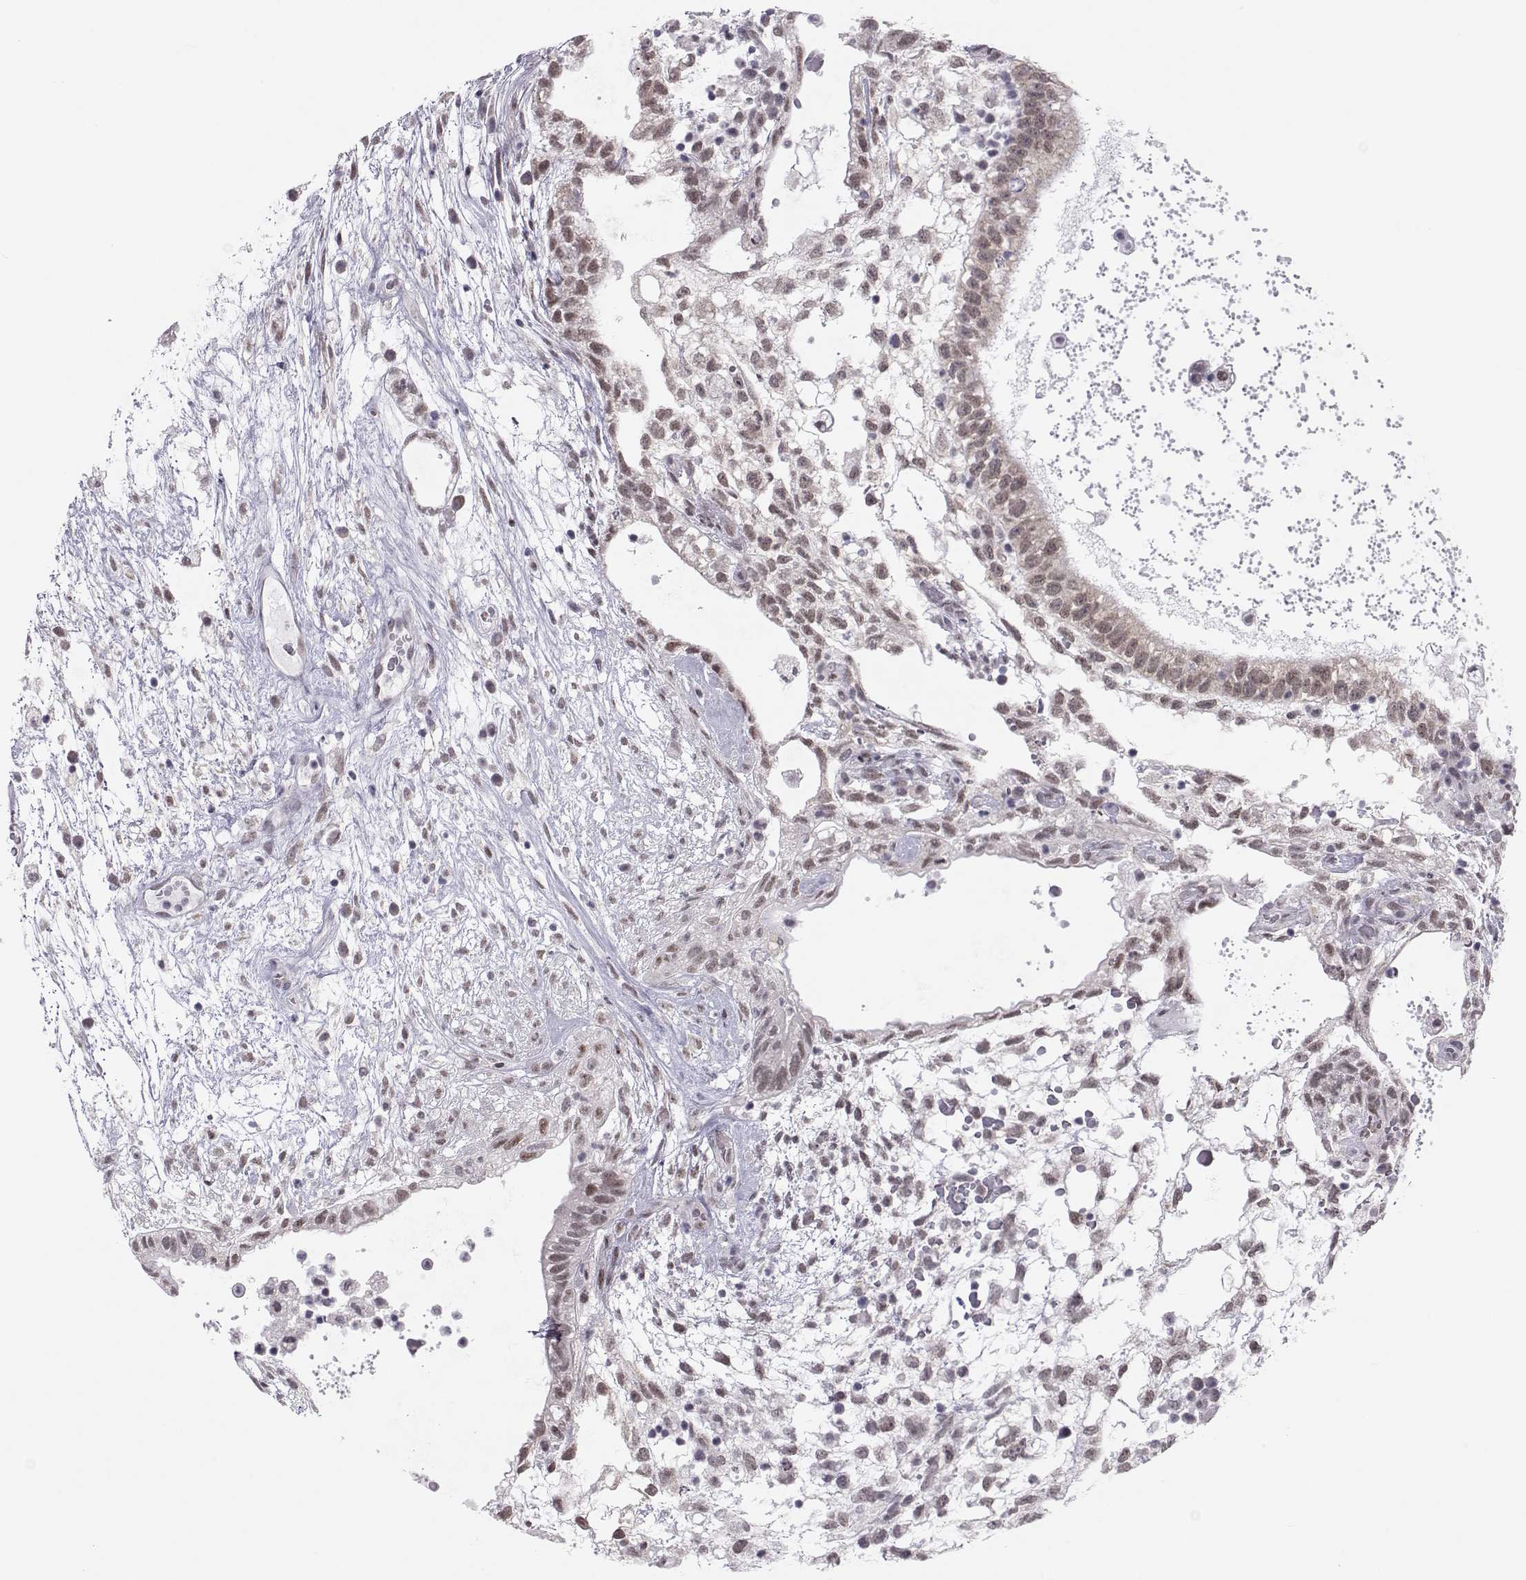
{"staining": {"intensity": "weak", "quantity": ">75%", "location": "nuclear"}, "tissue": "testis cancer", "cell_type": "Tumor cells", "image_type": "cancer", "snomed": [{"axis": "morphology", "description": "Normal tissue, NOS"}, {"axis": "morphology", "description": "Carcinoma, Embryonal, NOS"}, {"axis": "topography", "description": "Testis"}], "caption": "Human embryonal carcinoma (testis) stained for a protein (brown) reveals weak nuclear positive positivity in about >75% of tumor cells.", "gene": "SIX6", "patient": {"sex": "male", "age": 32}}